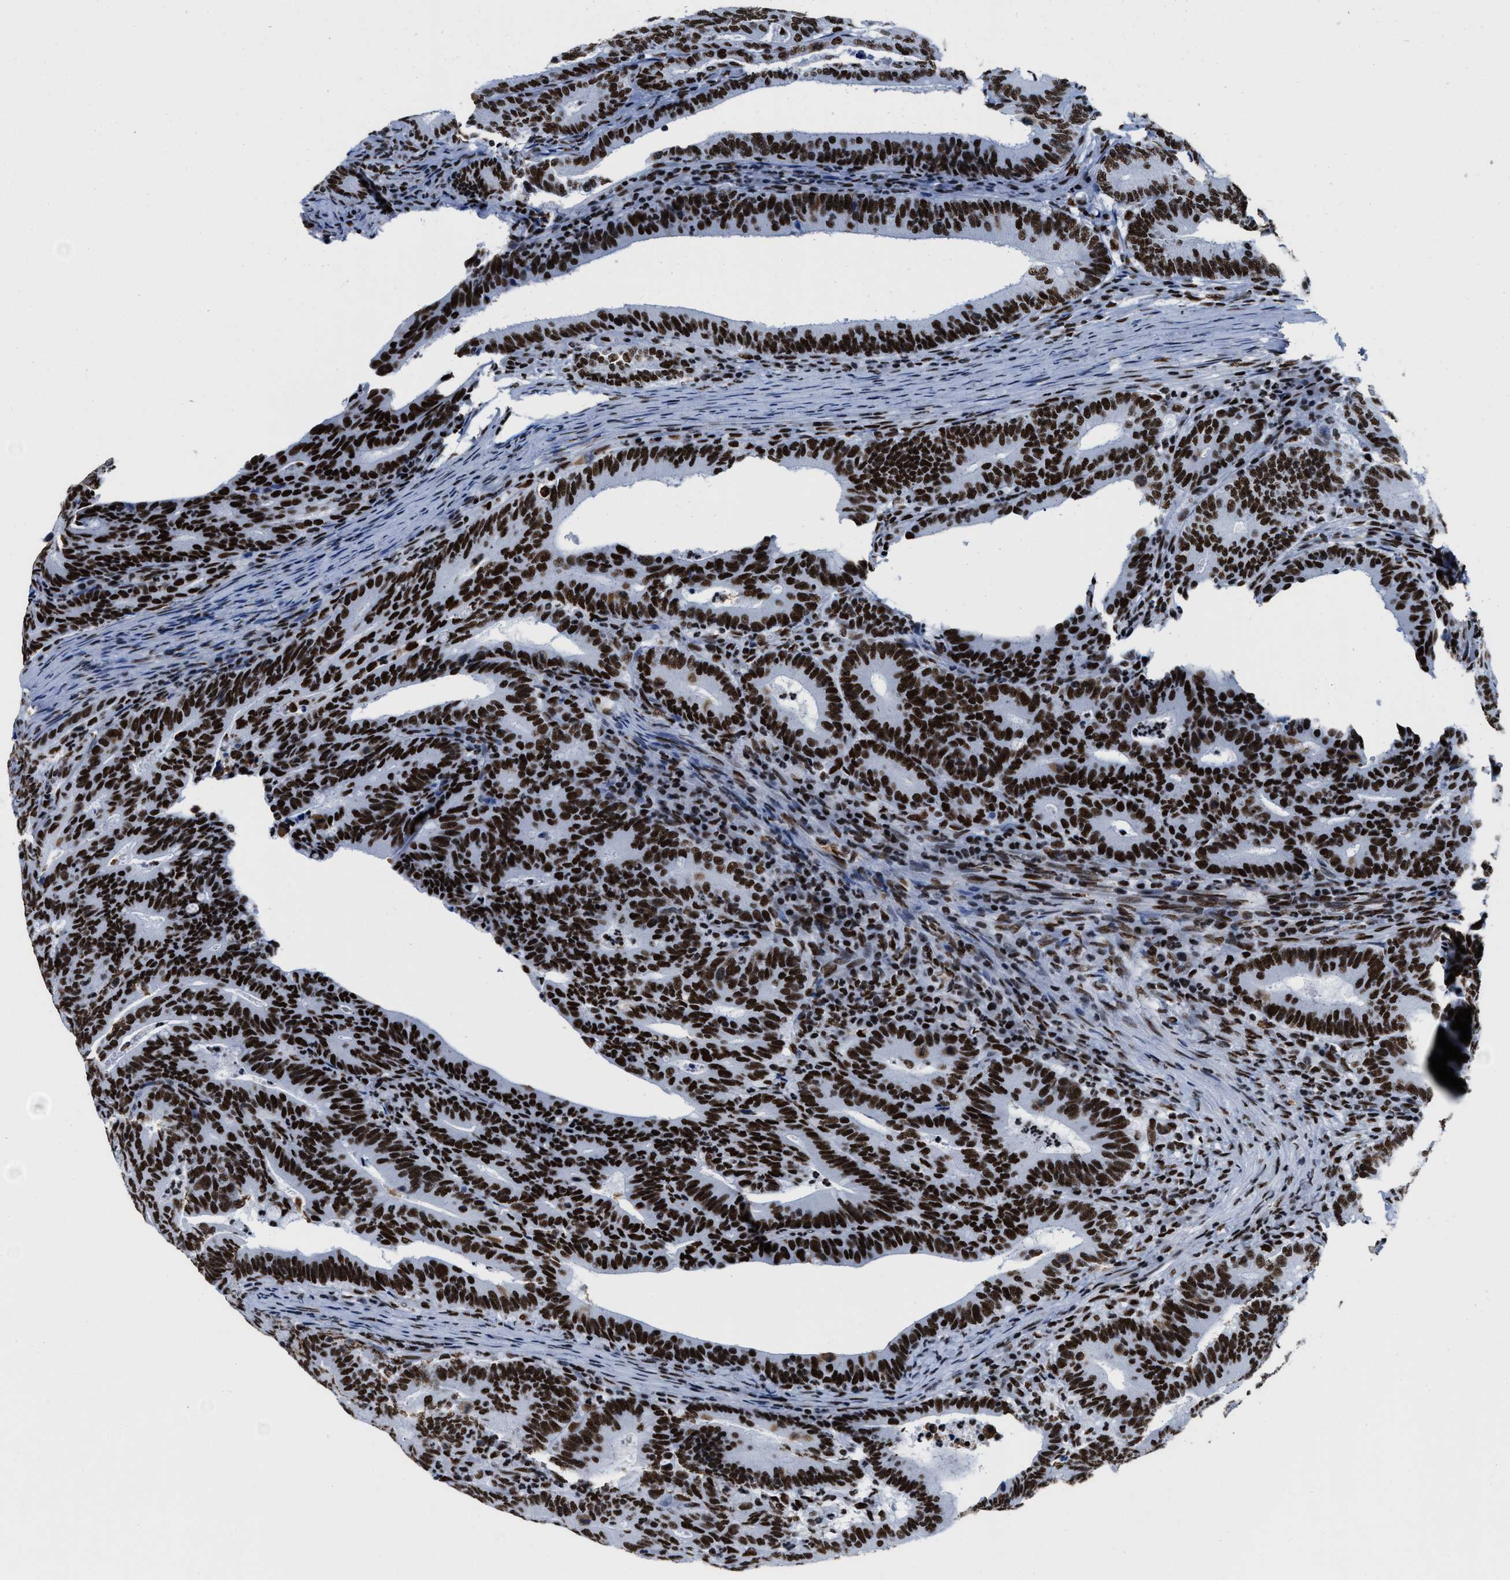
{"staining": {"intensity": "strong", "quantity": ">75%", "location": "nuclear"}, "tissue": "colorectal cancer", "cell_type": "Tumor cells", "image_type": "cancer", "snomed": [{"axis": "morphology", "description": "Adenocarcinoma, NOS"}, {"axis": "topography", "description": "Colon"}], "caption": "About >75% of tumor cells in colorectal adenocarcinoma demonstrate strong nuclear protein expression as visualized by brown immunohistochemical staining.", "gene": "SMARCC2", "patient": {"sex": "female", "age": 66}}